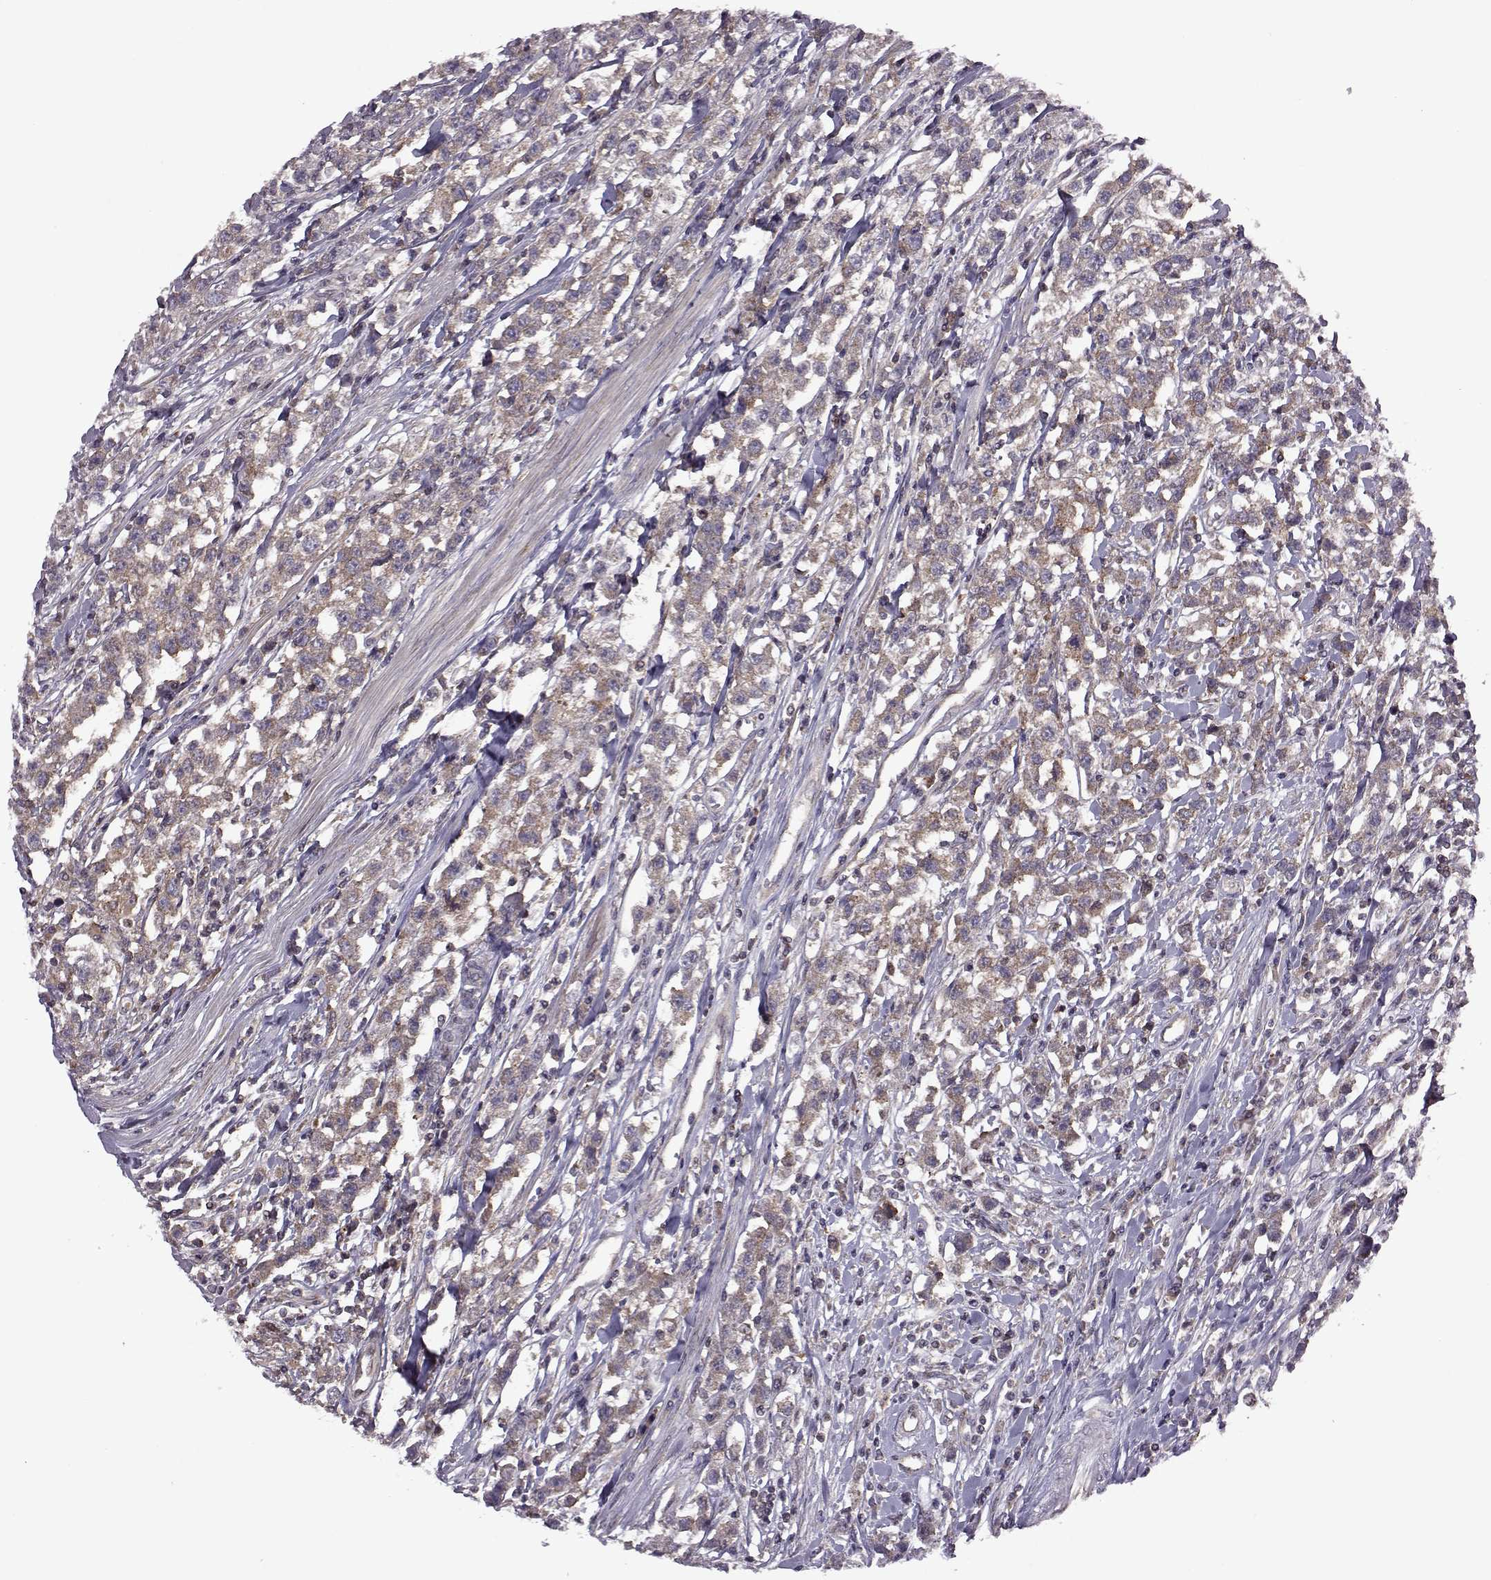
{"staining": {"intensity": "moderate", "quantity": ">75%", "location": "cytoplasmic/membranous"}, "tissue": "testis cancer", "cell_type": "Tumor cells", "image_type": "cancer", "snomed": [{"axis": "morphology", "description": "Seminoma, NOS"}, {"axis": "topography", "description": "Testis"}], "caption": "Testis seminoma stained for a protein (brown) shows moderate cytoplasmic/membranous positive staining in about >75% of tumor cells.", "gene": "URI1", "patient": {"sex": "male", "age": 59}}